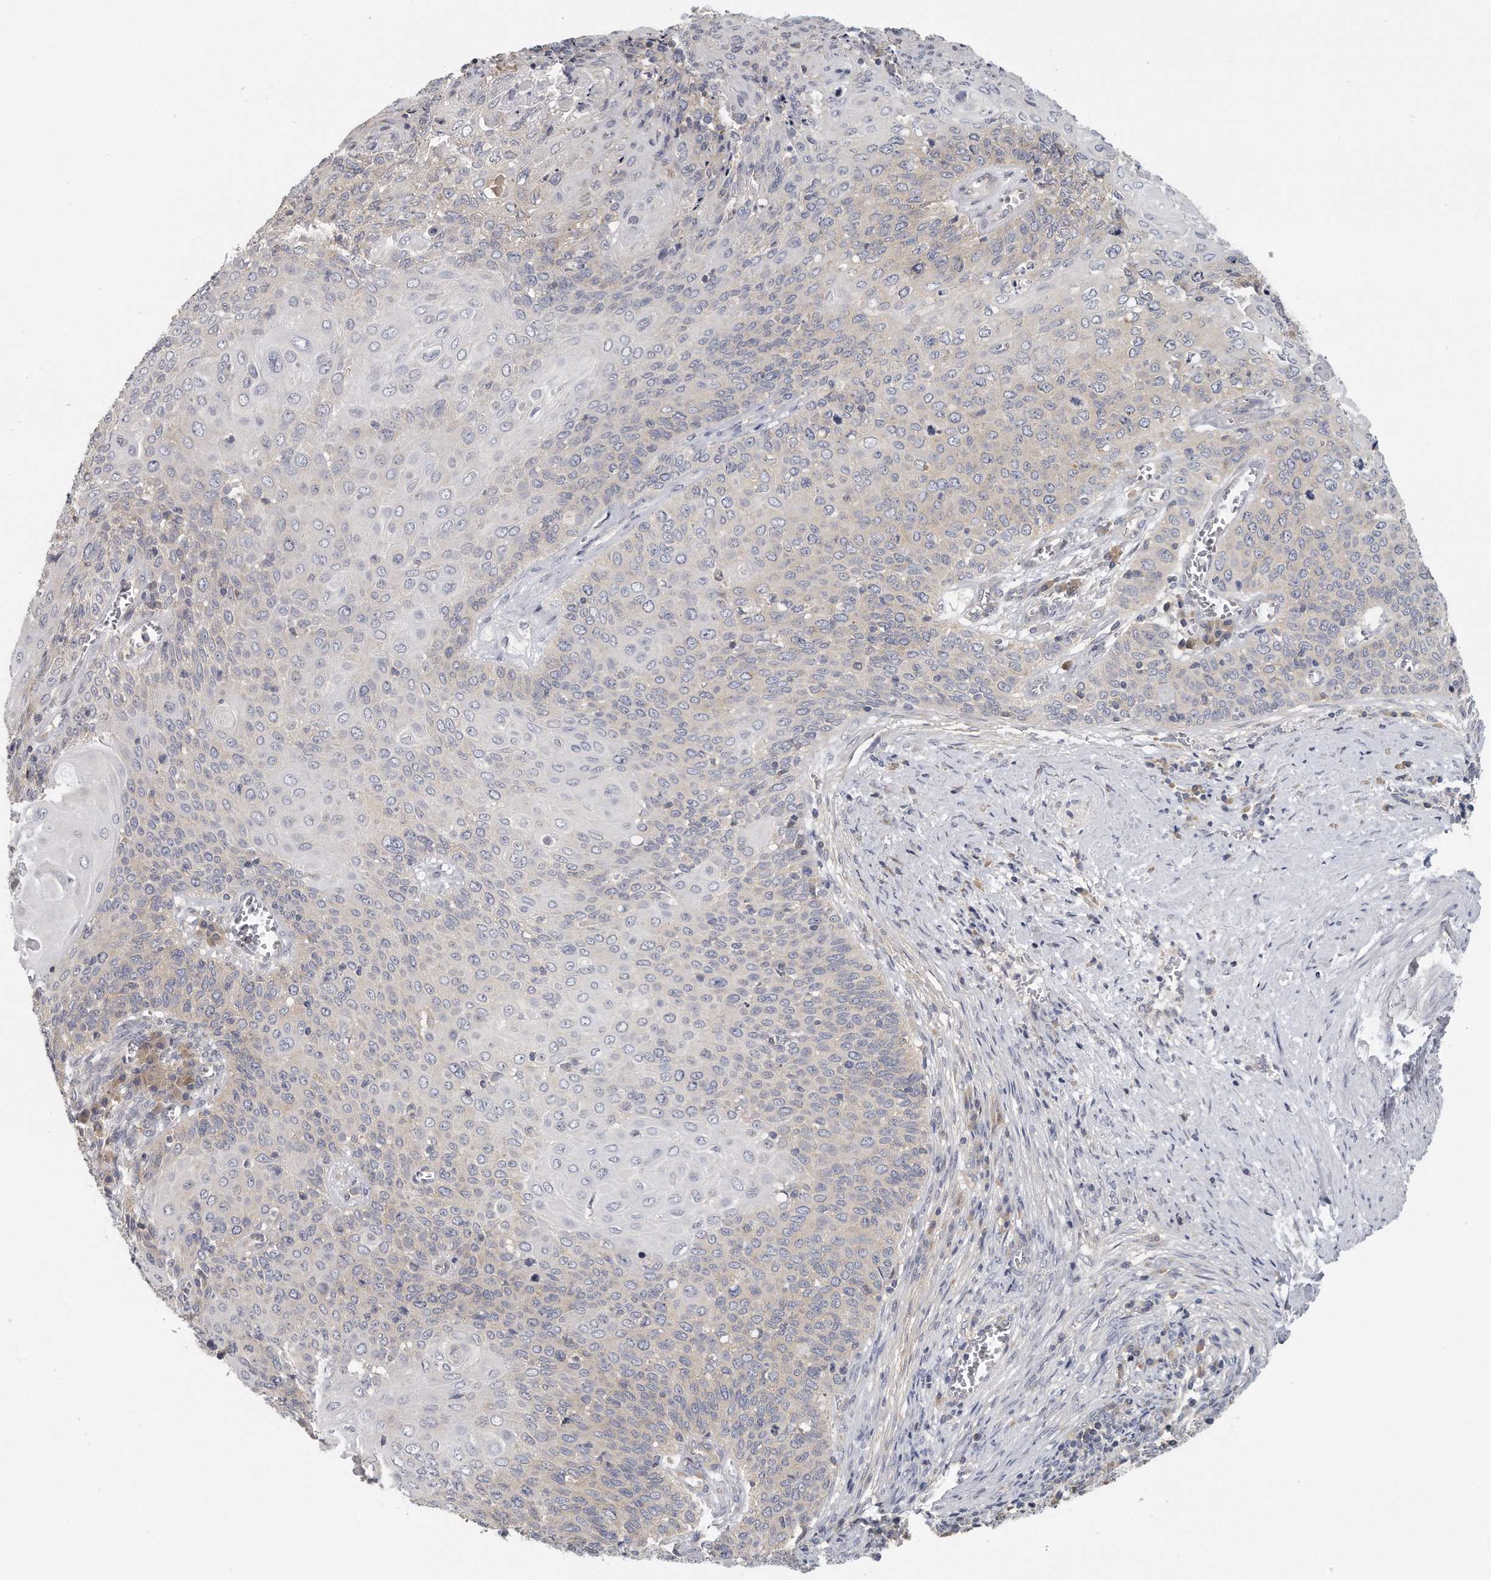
{"staining": {"intensity": "negative", "quantity": "none", "location": "none"}, "tissue": "cervical cancer", "cell_type": "Tumor cells", "image_type": "cancer", "snomed": [{"axis": "morphology", "description": "Squamous cell carcinoma, NOS"}, {"axis": "topography", "description": "Cervix"}], "caption": "DAB (3,3'-diaminobenzidine) immunohistochemical staining of cervical cancer exhibits no significant staining in tumor cells. (DAB immunohistochemistry with hematoxylin counter stain).", "gene": "EIF3I", "patient": {"sex": "female", "age": 39}}